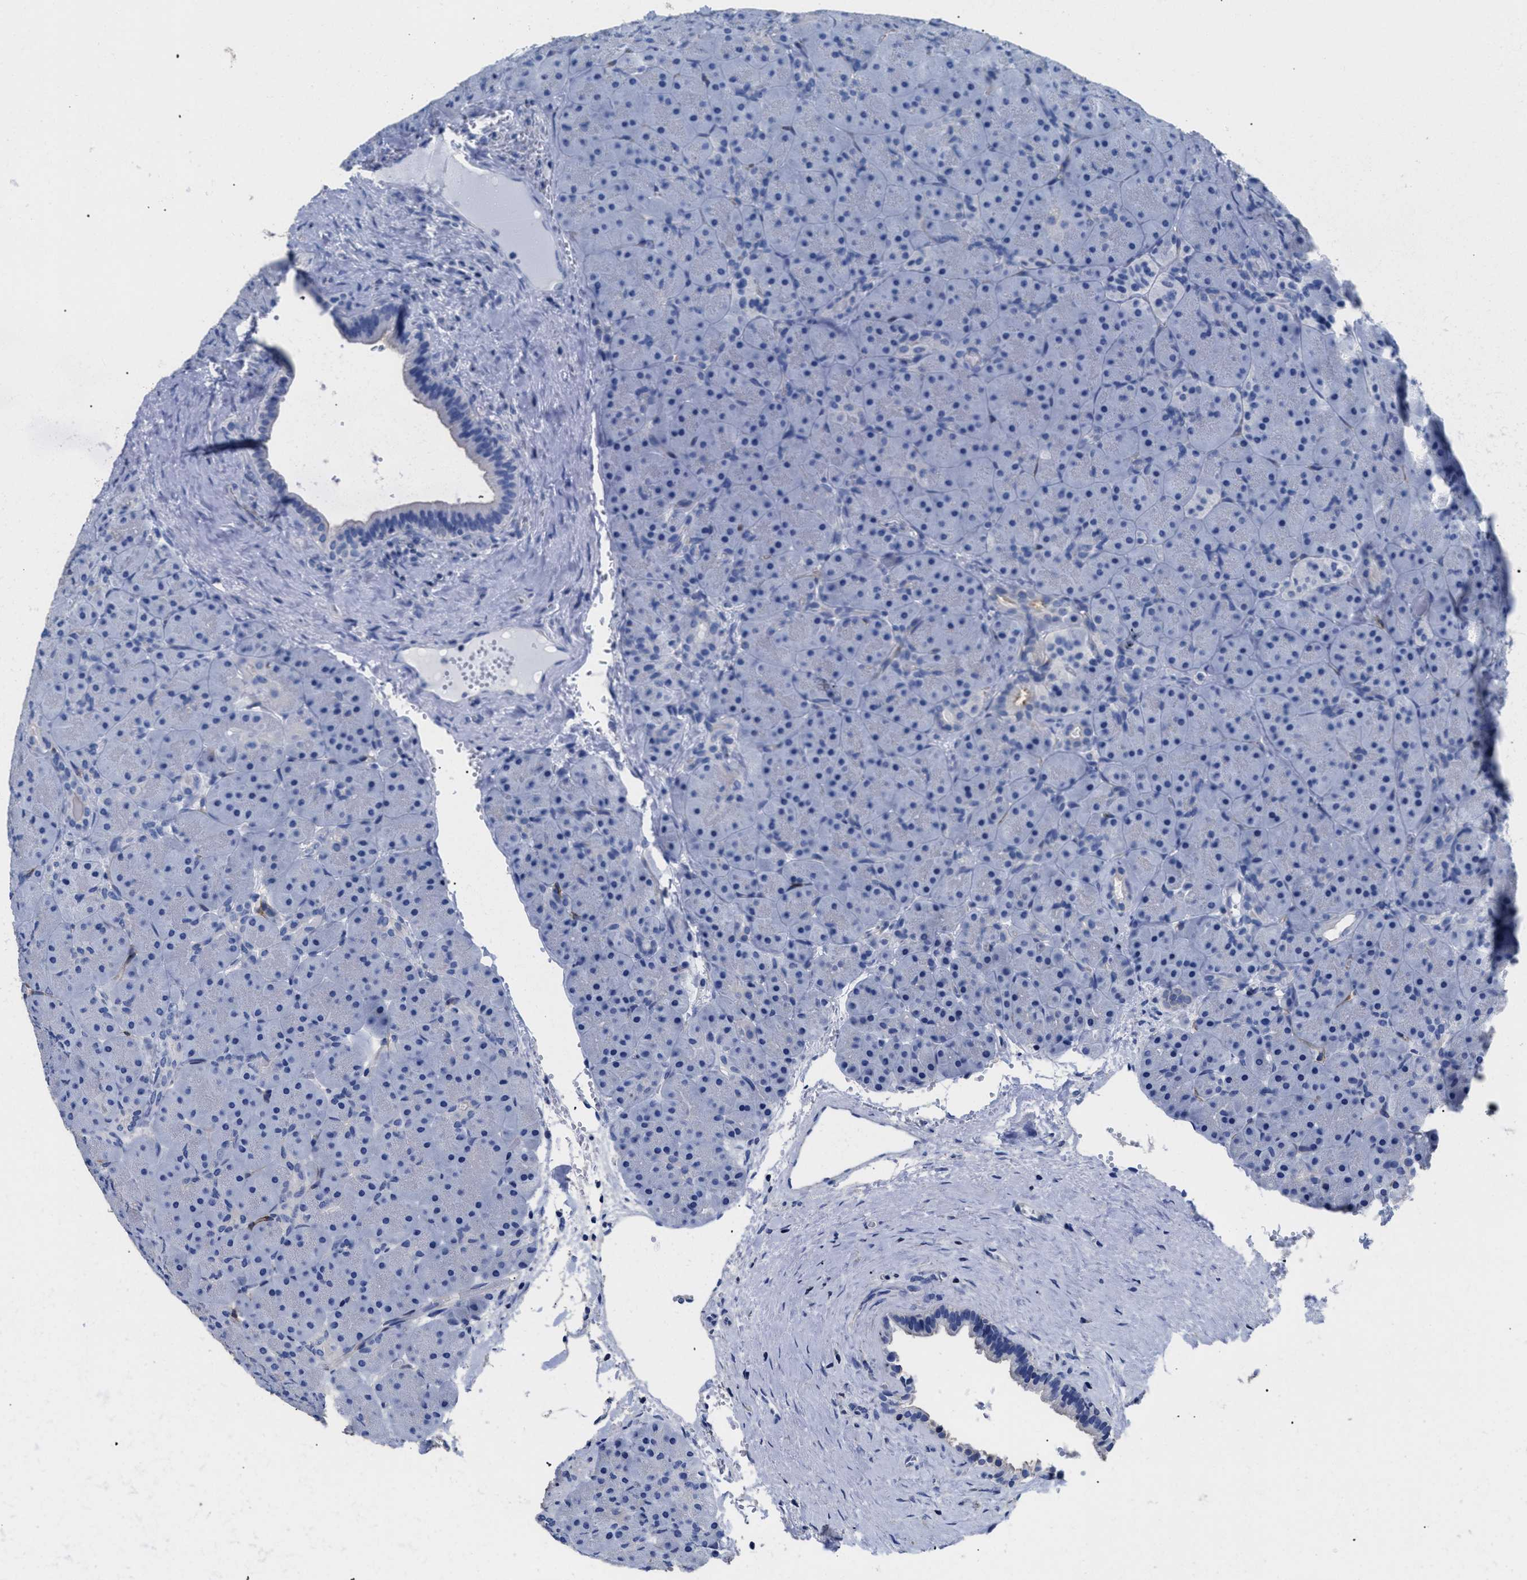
{"staining": {"intensity": "negative", "quantity": "none", "location": "none"}, "tissue": "pancreas", "cell_type": "Exocrine glandular cells", "image_type": "normal", "snomed": [{"axis": "morphology", "description": "Normal tissue, NOS"}, {"axis": "topography", "description": "Pancreas"}], "caption": "An IHC micrograph of benign pancreas is shown. There is no staining in exocrine glandular cells of pancreas.", "gene": "DLC1", "patient": {"sex": "male", "age": 66}}